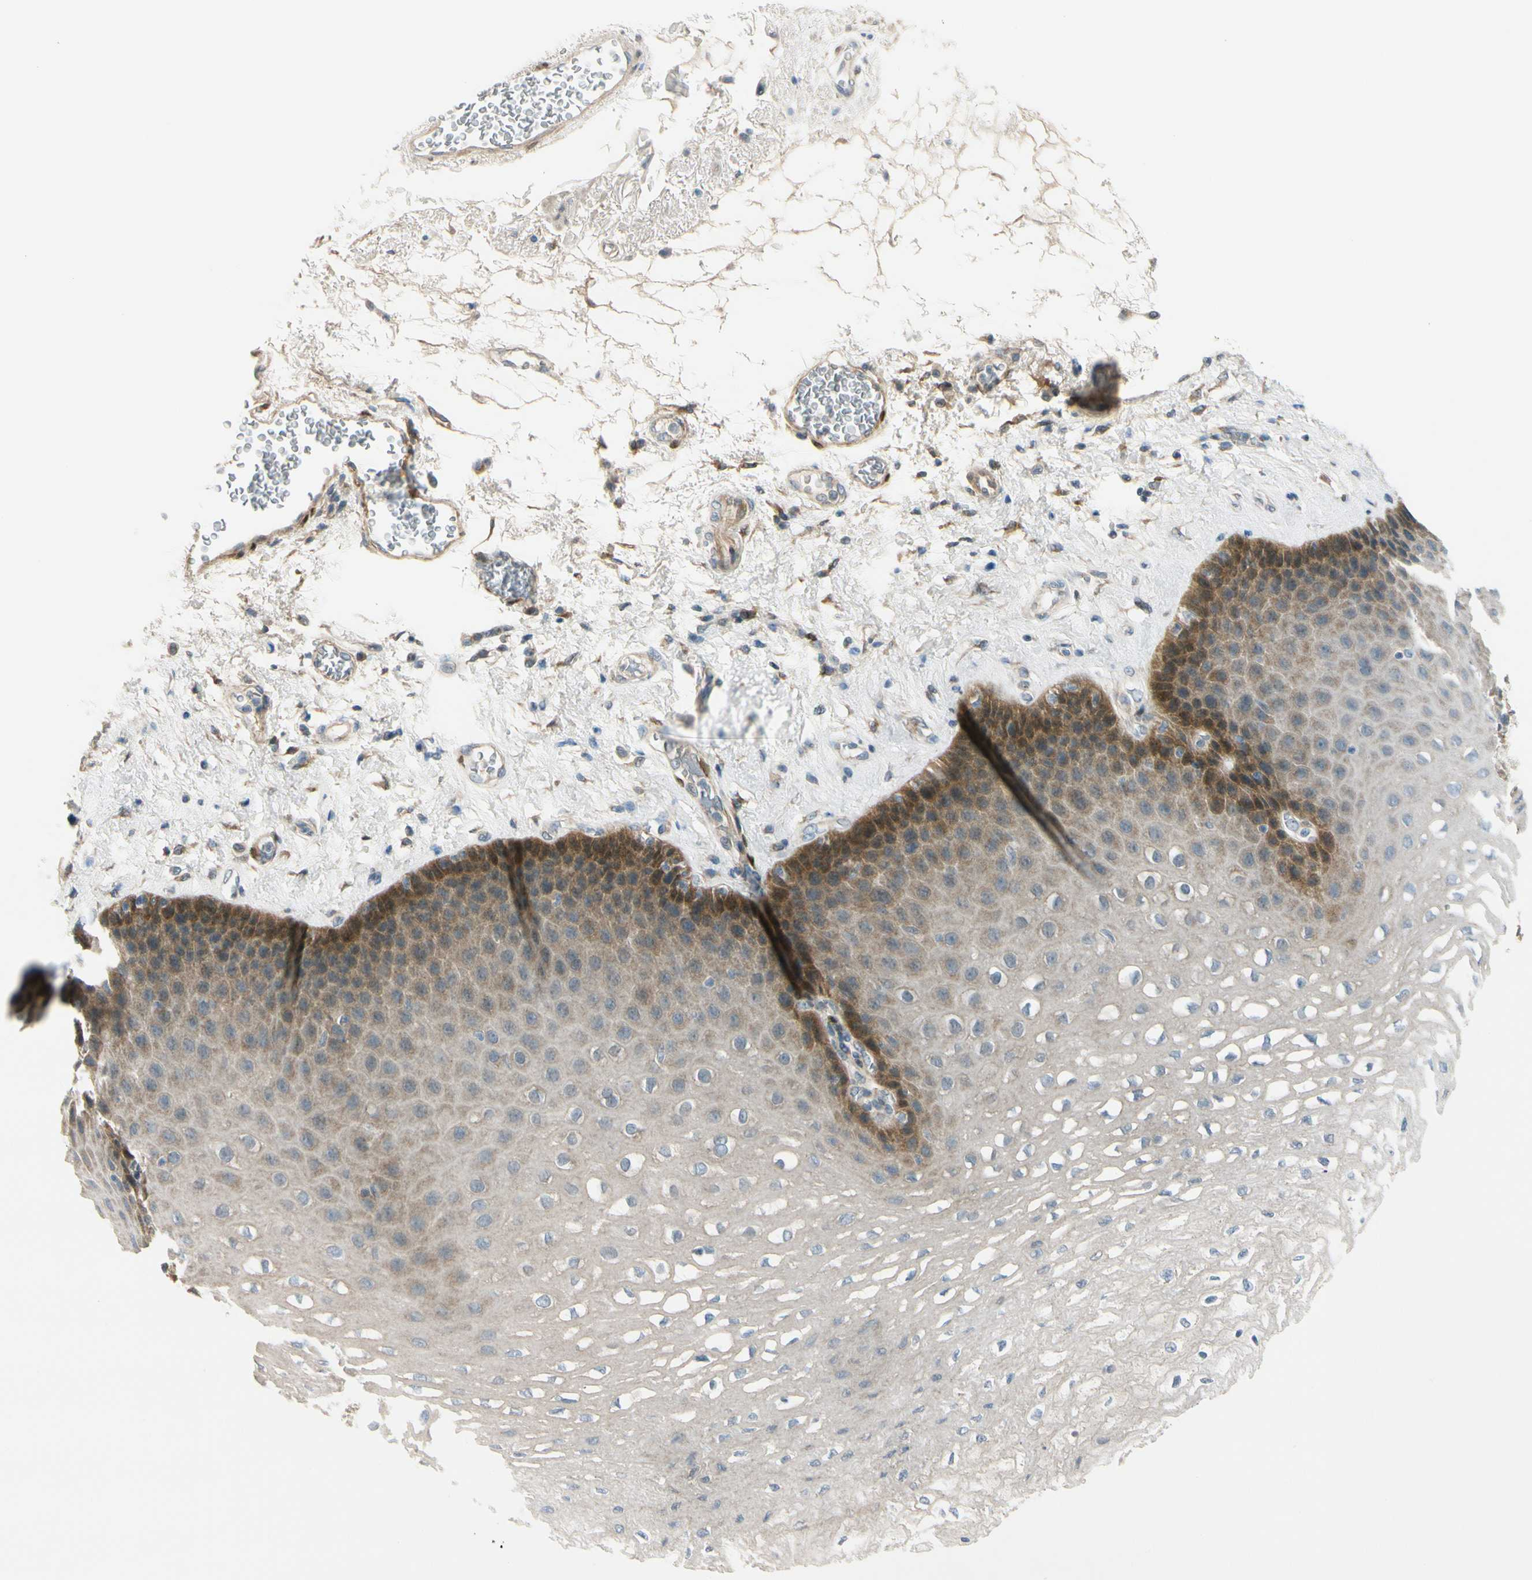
{"staining": {"intensity": "moderate", "quantity": "<25%", "location": "cytoplasmic/membranous"}, "tissue": "esophagus", "cell_type": "Squamous epithelial cells", "image_type": "normal", "snomed": [{"axis": "morphology", "description": "Normal tissue, NOS"}, {"axis": "topography", "description": "Esophagus"}], "caption": "The image demonstrates staining of unremarkable esophagus, revealing moderate cytoplasmic/membranous protein positivity (brown color) within squamous epithelial cells.", "gene": "FHL2", "patient": {"sex": "female", "age": 72}}